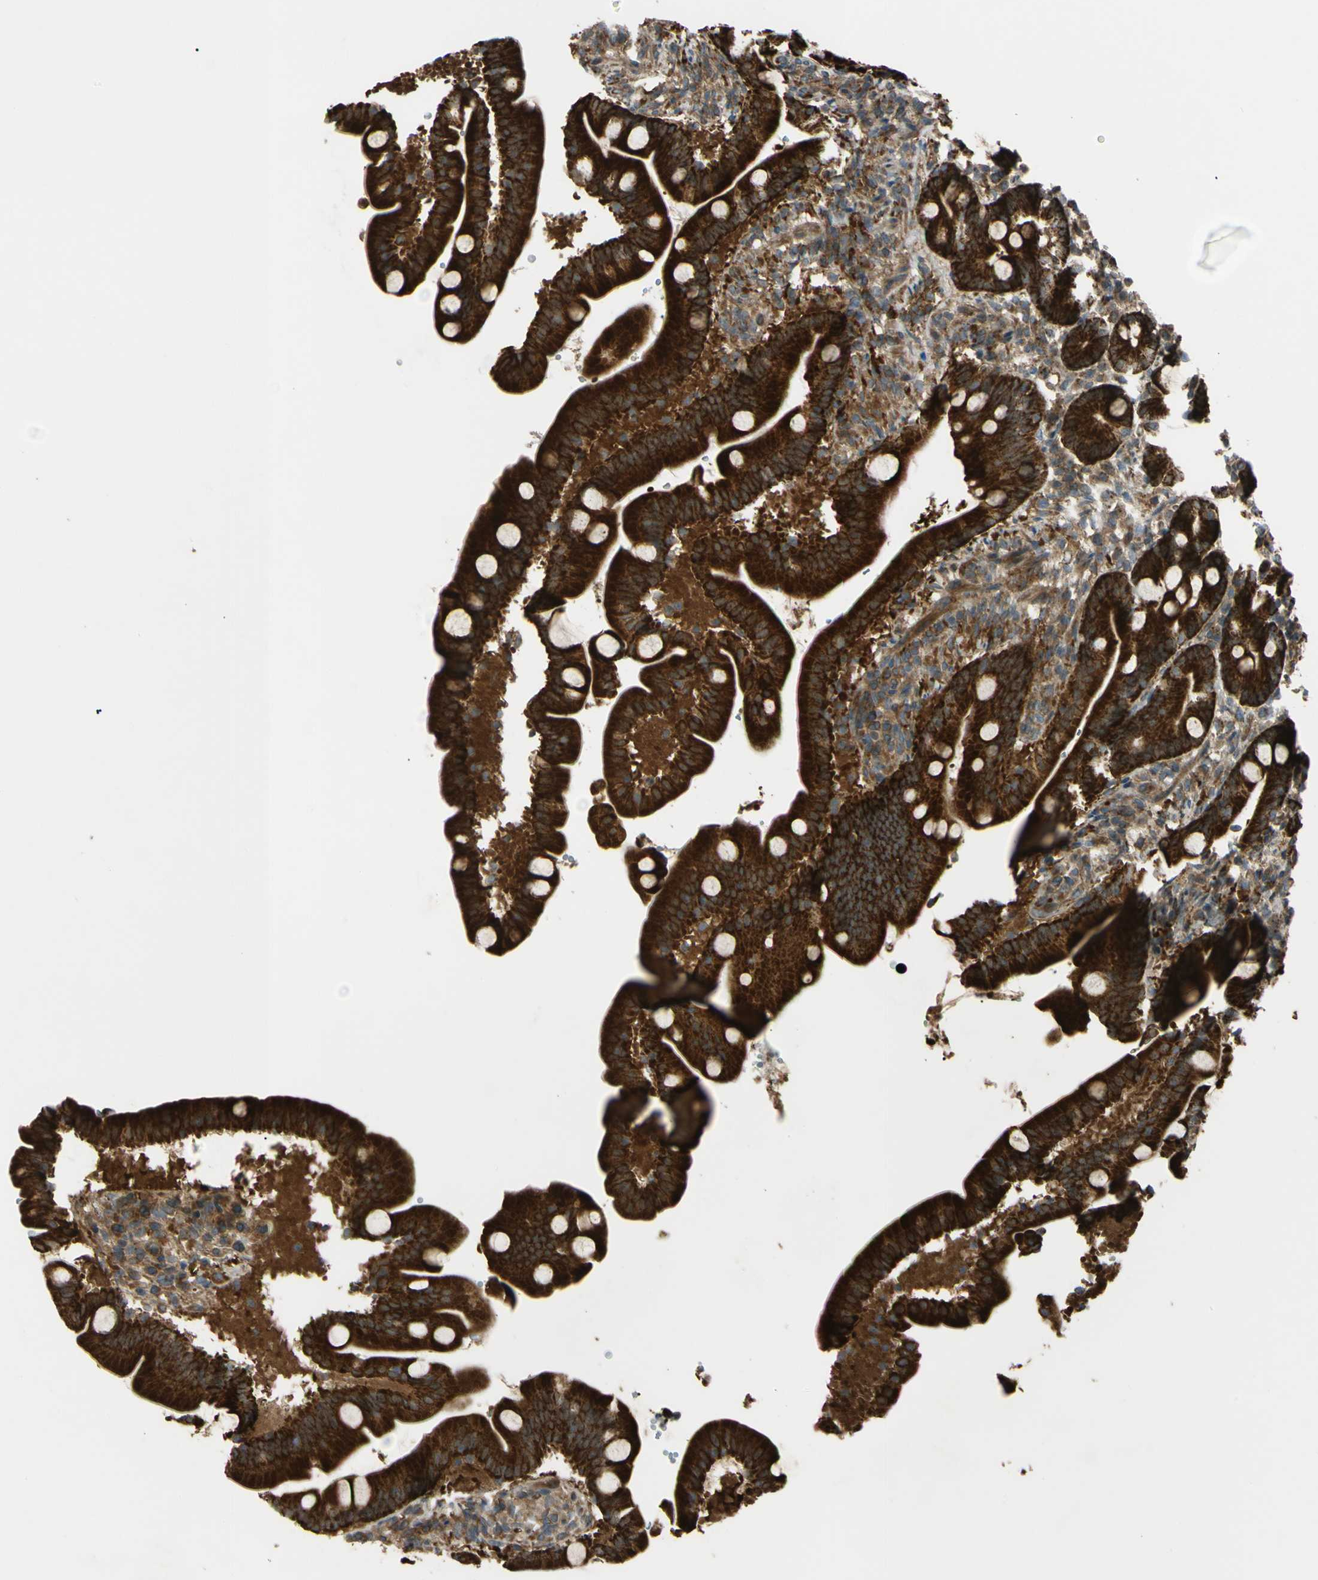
{"staining": {"intensity": "strong", "quantity": ">75%", "location": "cytoplasmic/membranous"}, "tissue": "duodenum", "cell_type": "Glandular cells", "image_type": "normal", "snomed": [{"axis": "morphology", "description": "Normal tissue, NOS"}, {"axis": "topography", "description": "Duodenum"}], "caption": "Protein positivity by IHC shows strong cytoplasmic/membranous expression in about >75% of glandular cells in unremarkable duodenum.", "gene": "FLII", "patient": {"sex": "male", "age": 54}}